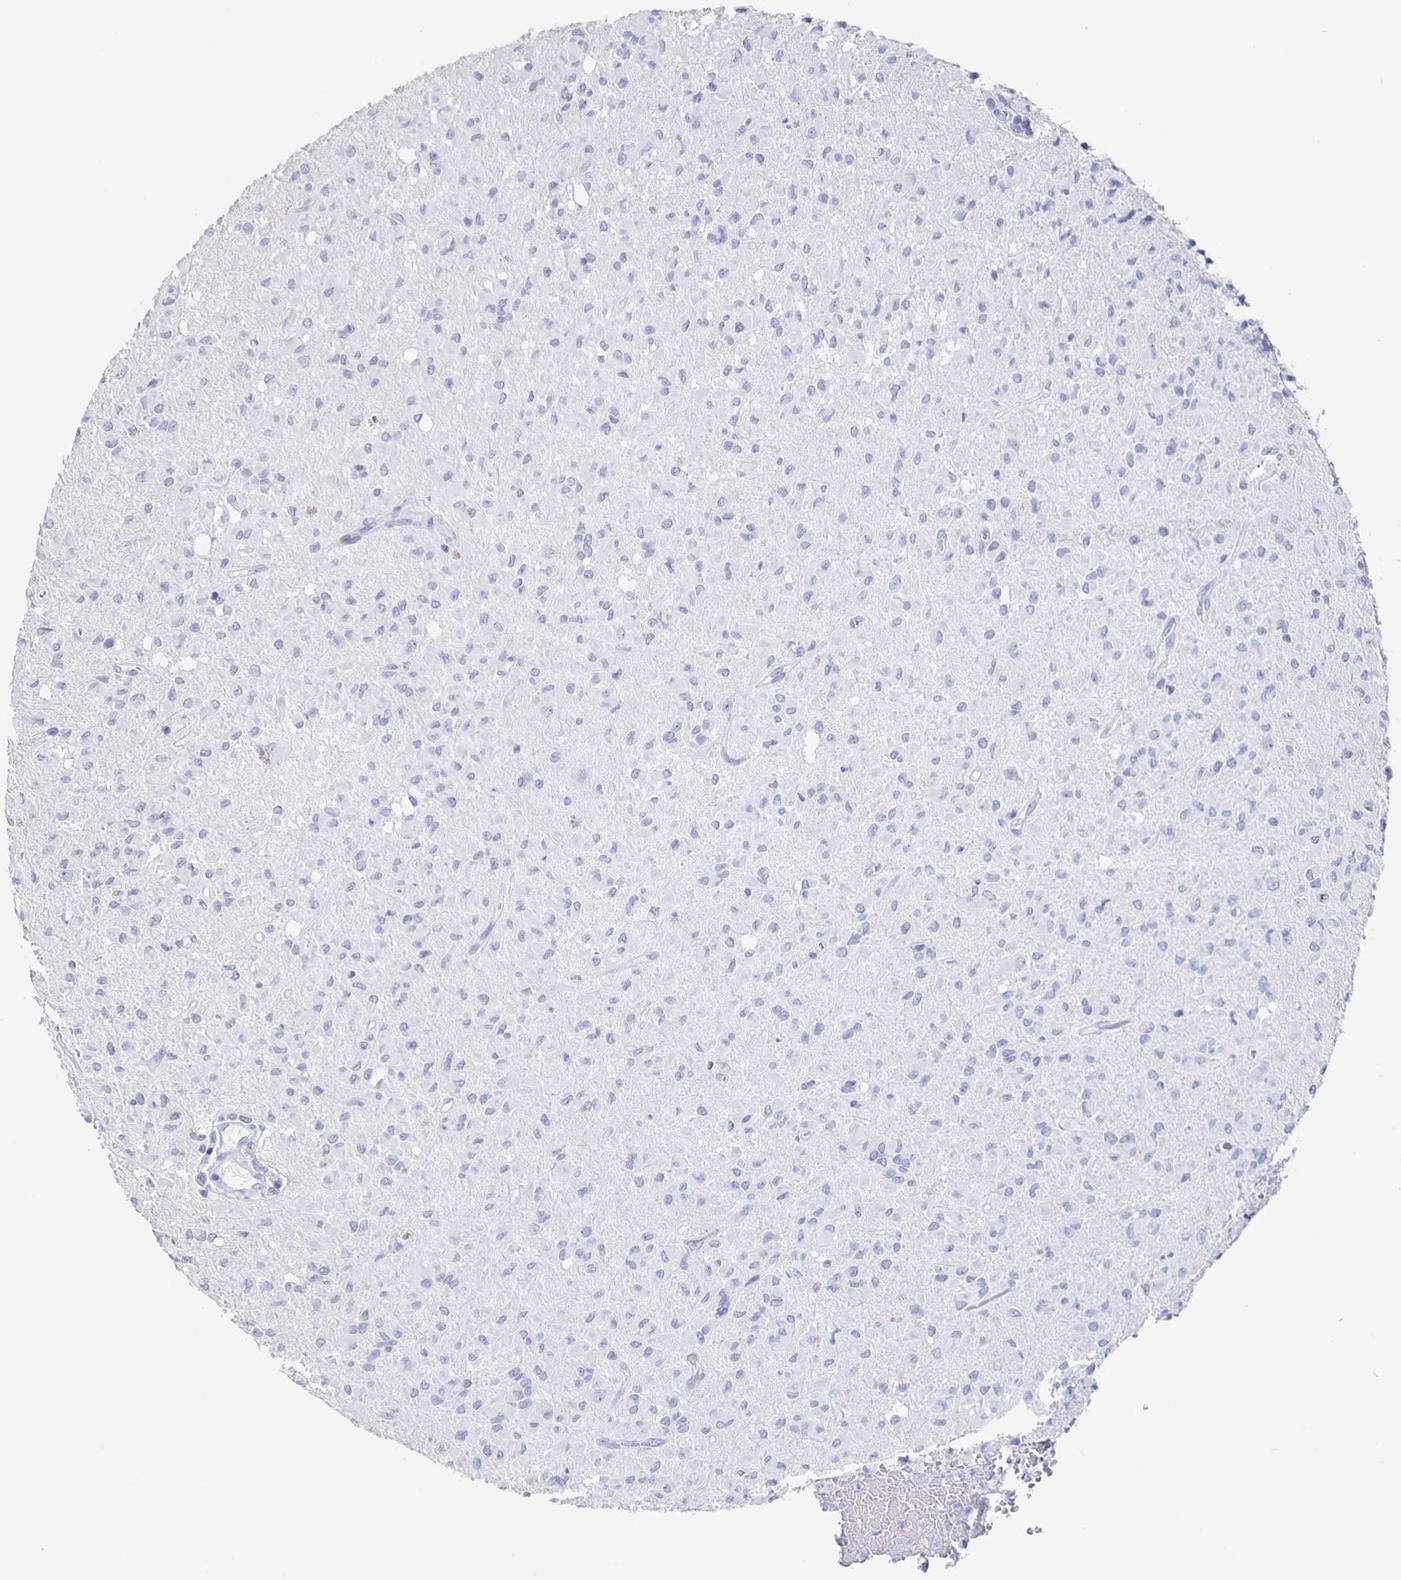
{"staining": {"intensity": "negative", "quantity": "none", "location": "none"}, "tissue": "glioma", "cell_type": "Tumor cells", "image_type": "cancer", "snomed": [{"axis": "morphology", "description": "Glioma, malignant, Low grade"}, {"axis": "topography", "description": "Brain"}], "caption": "An IHC photomicrograph of malignant glioma (low-grade) is shown. There is no staining in tumor cells of malignant glioma (low-grade).", "gene": "SLC34A2", "patient": {"sex": "female", "age": 33}}